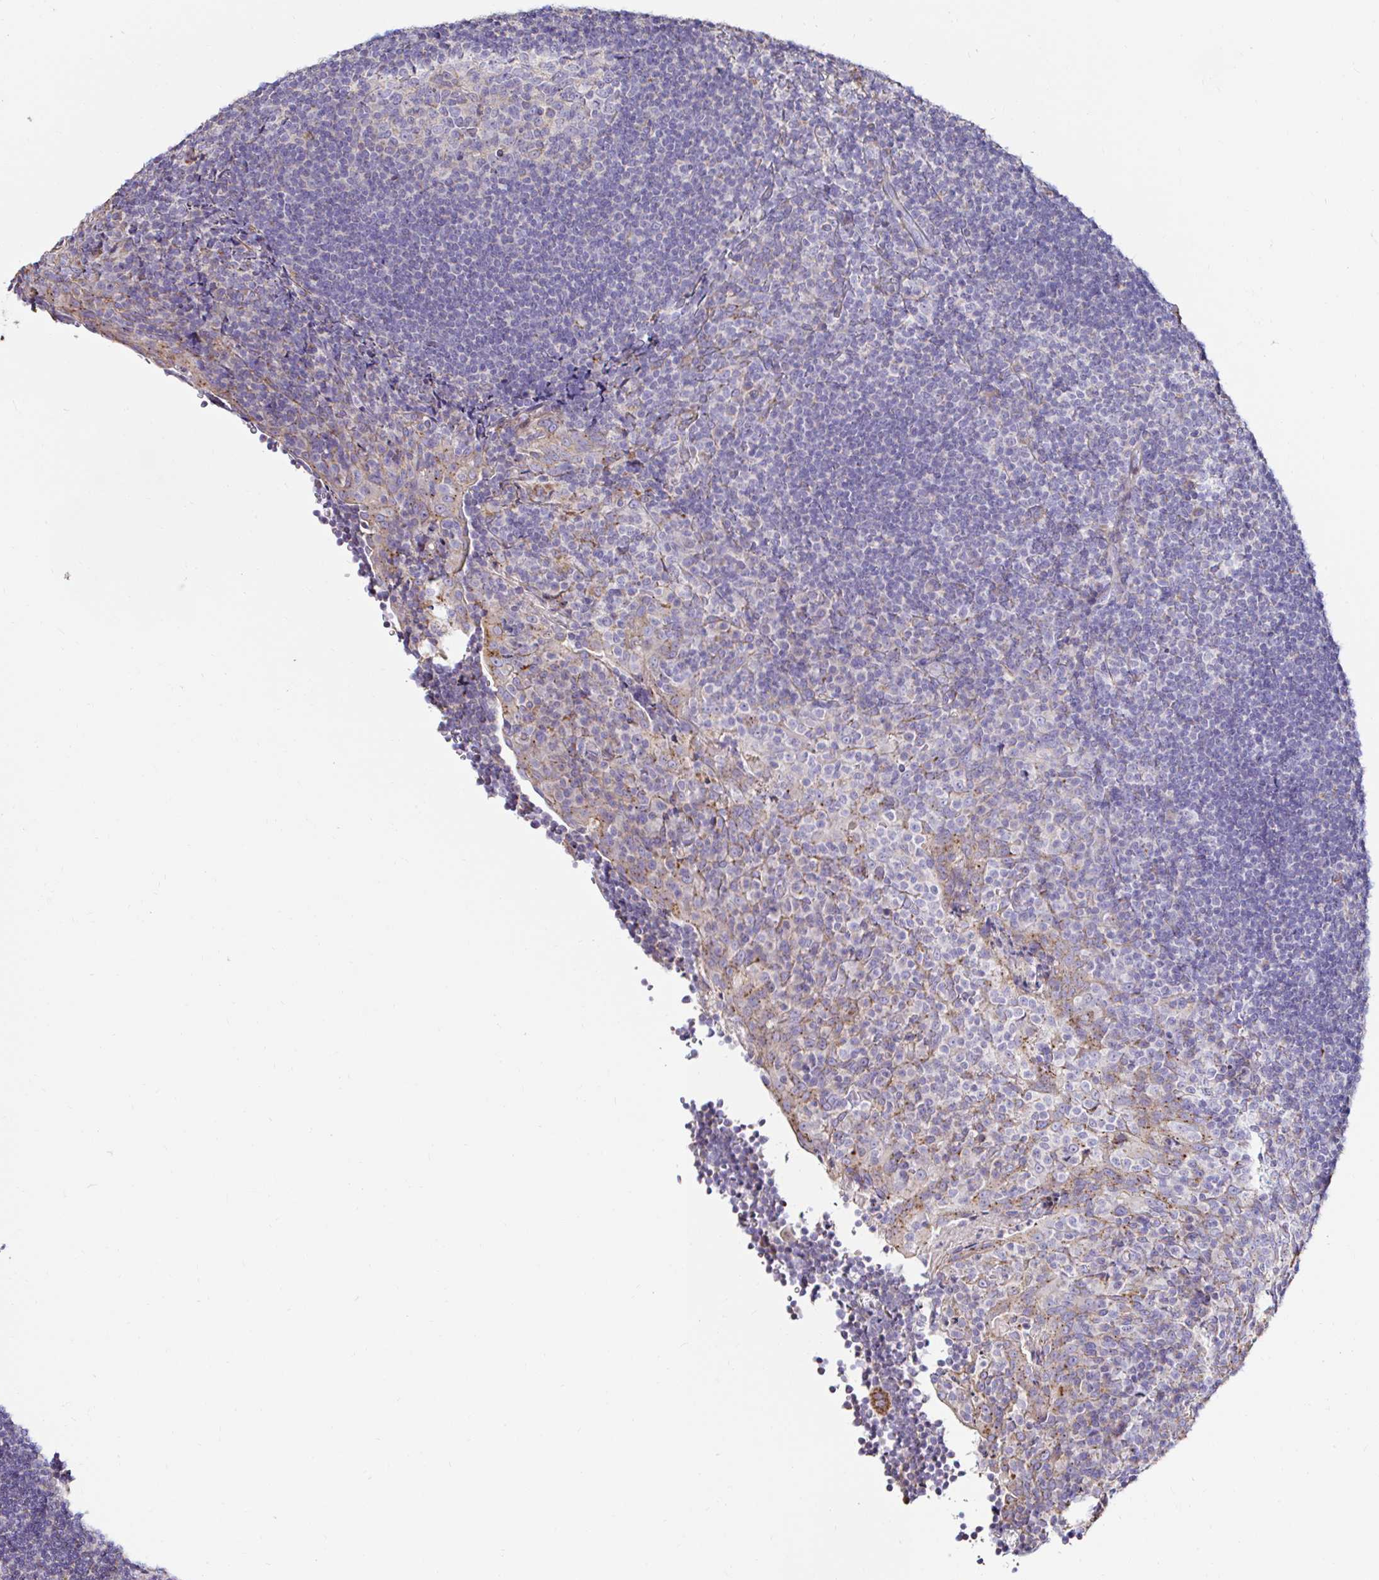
{"staining": {"intensity": "negative", "quantity": "none", "location": "none"}, "tissue": "tonsil", "cell_type": "Germinal center cells", "image_type": "normal", "snomed": [{"axis": "morphology", "description": "Normal tissue, NOS"}, {"axis": "topography", "description": "Tonsil"}], "caption": "Immunohistochemistry (IHC) image of unremarkable tonsil stained for a protein (brown), which exhibits no expression in germinal center cells.", "gene": "GALNS", "patient": {"sex": "male", "age": 17}}